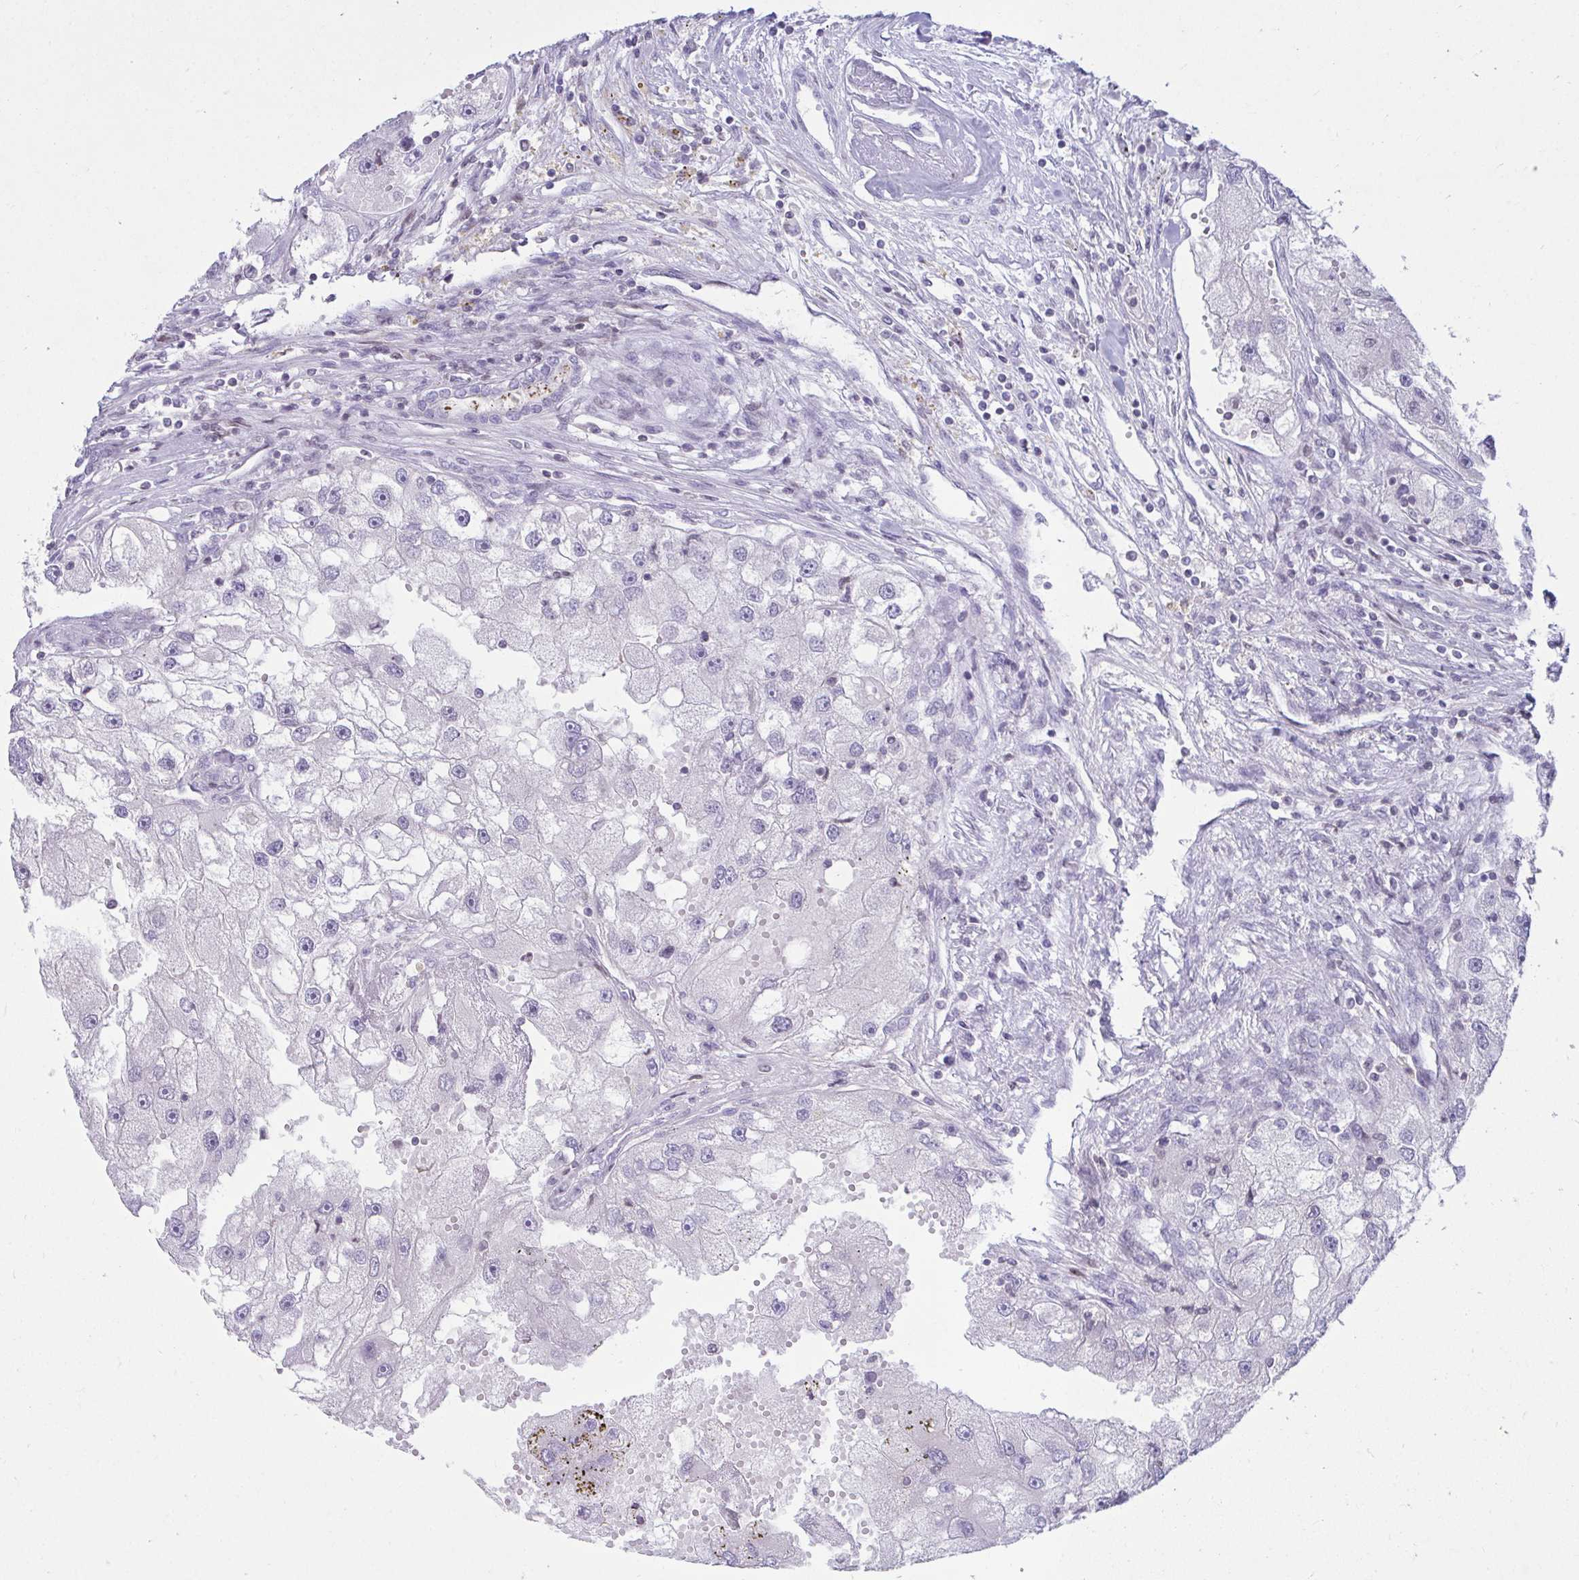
{"staining": {"intensity": "negative", "quantity": "none", "location": "none"}, "tissue": "renal cancer", "cell_type": "Tumor cells", "image_type": "cancer", "snomed": [{"axis": "morphology", "description": "Adenocarcinoma, NOS"}, {"axis": "topography", "description": "Kidney"}], "caption": "DAB immunohistochemical staining of renal cancer (adenocarcinoma) demonstrates no significant positivity in tumor cells. (Stains: DAB IHC with hematoxylin counter stain, Microscopy: brightfield microscopy at high magnification).", "gene": "OR7A5", "patient": {"sex": "male", "age": 63}}